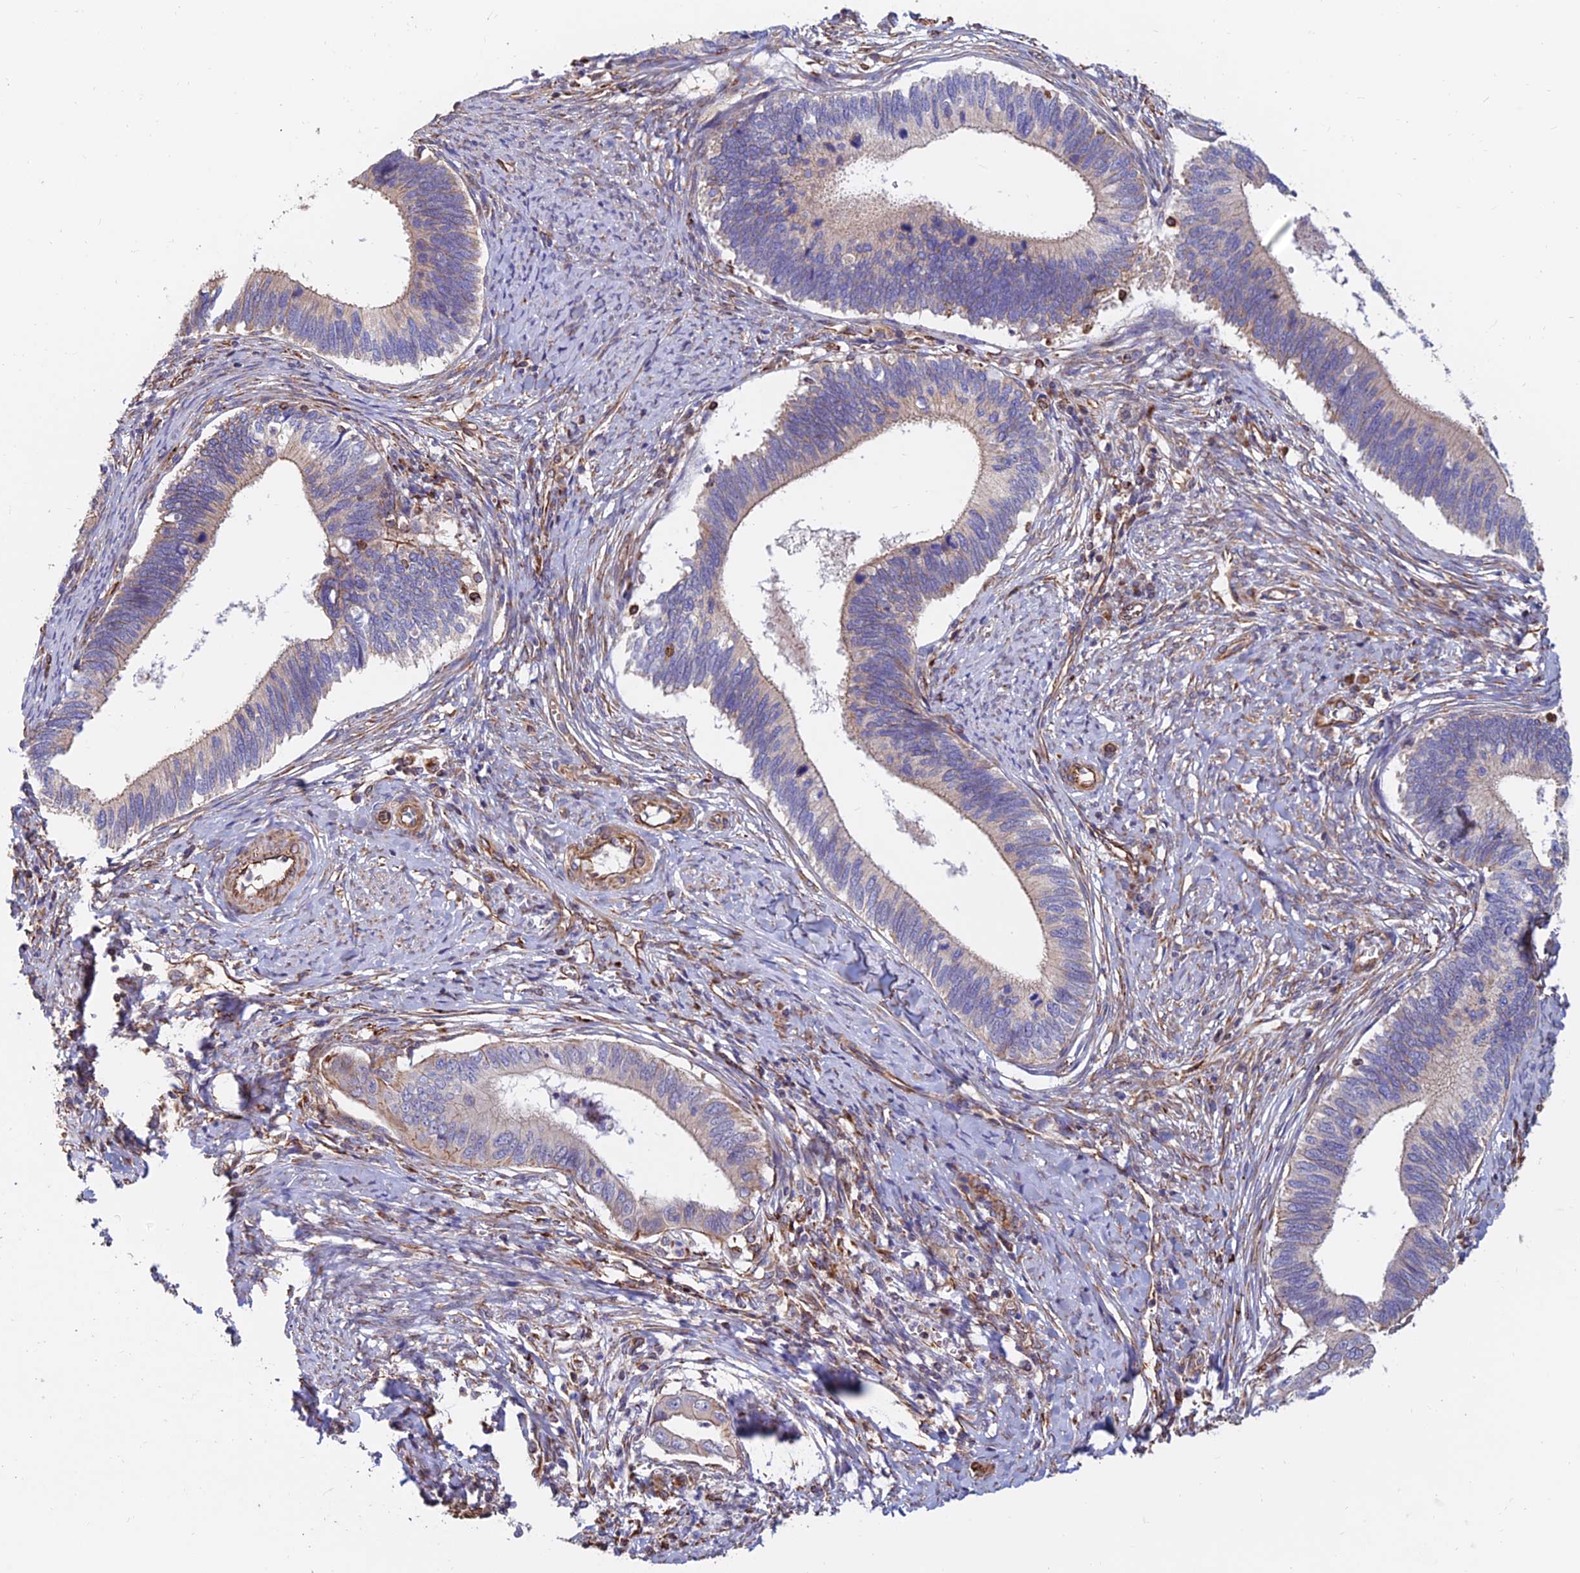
{"staining": {"intensity": "weak", "quantity": "<25%", "location": "cytoplasmic/membranous"}, "tissue": "cervical cancer", "cell_type": "Tumor cells", "image_type": "cancer", "snomed": [{"axis": "morphology", "description": "Adenocarcinoma, NOS"}, {"axis": "topography", "description": "Cervix"}], "caption": "Human cervical adenocarcinoma stained for a protein using immunohistochemistry (IHC) exhibits no positivity in tumor cells.", "gene": "CDK18", "patient": {"sex": "female", "age": 42}}